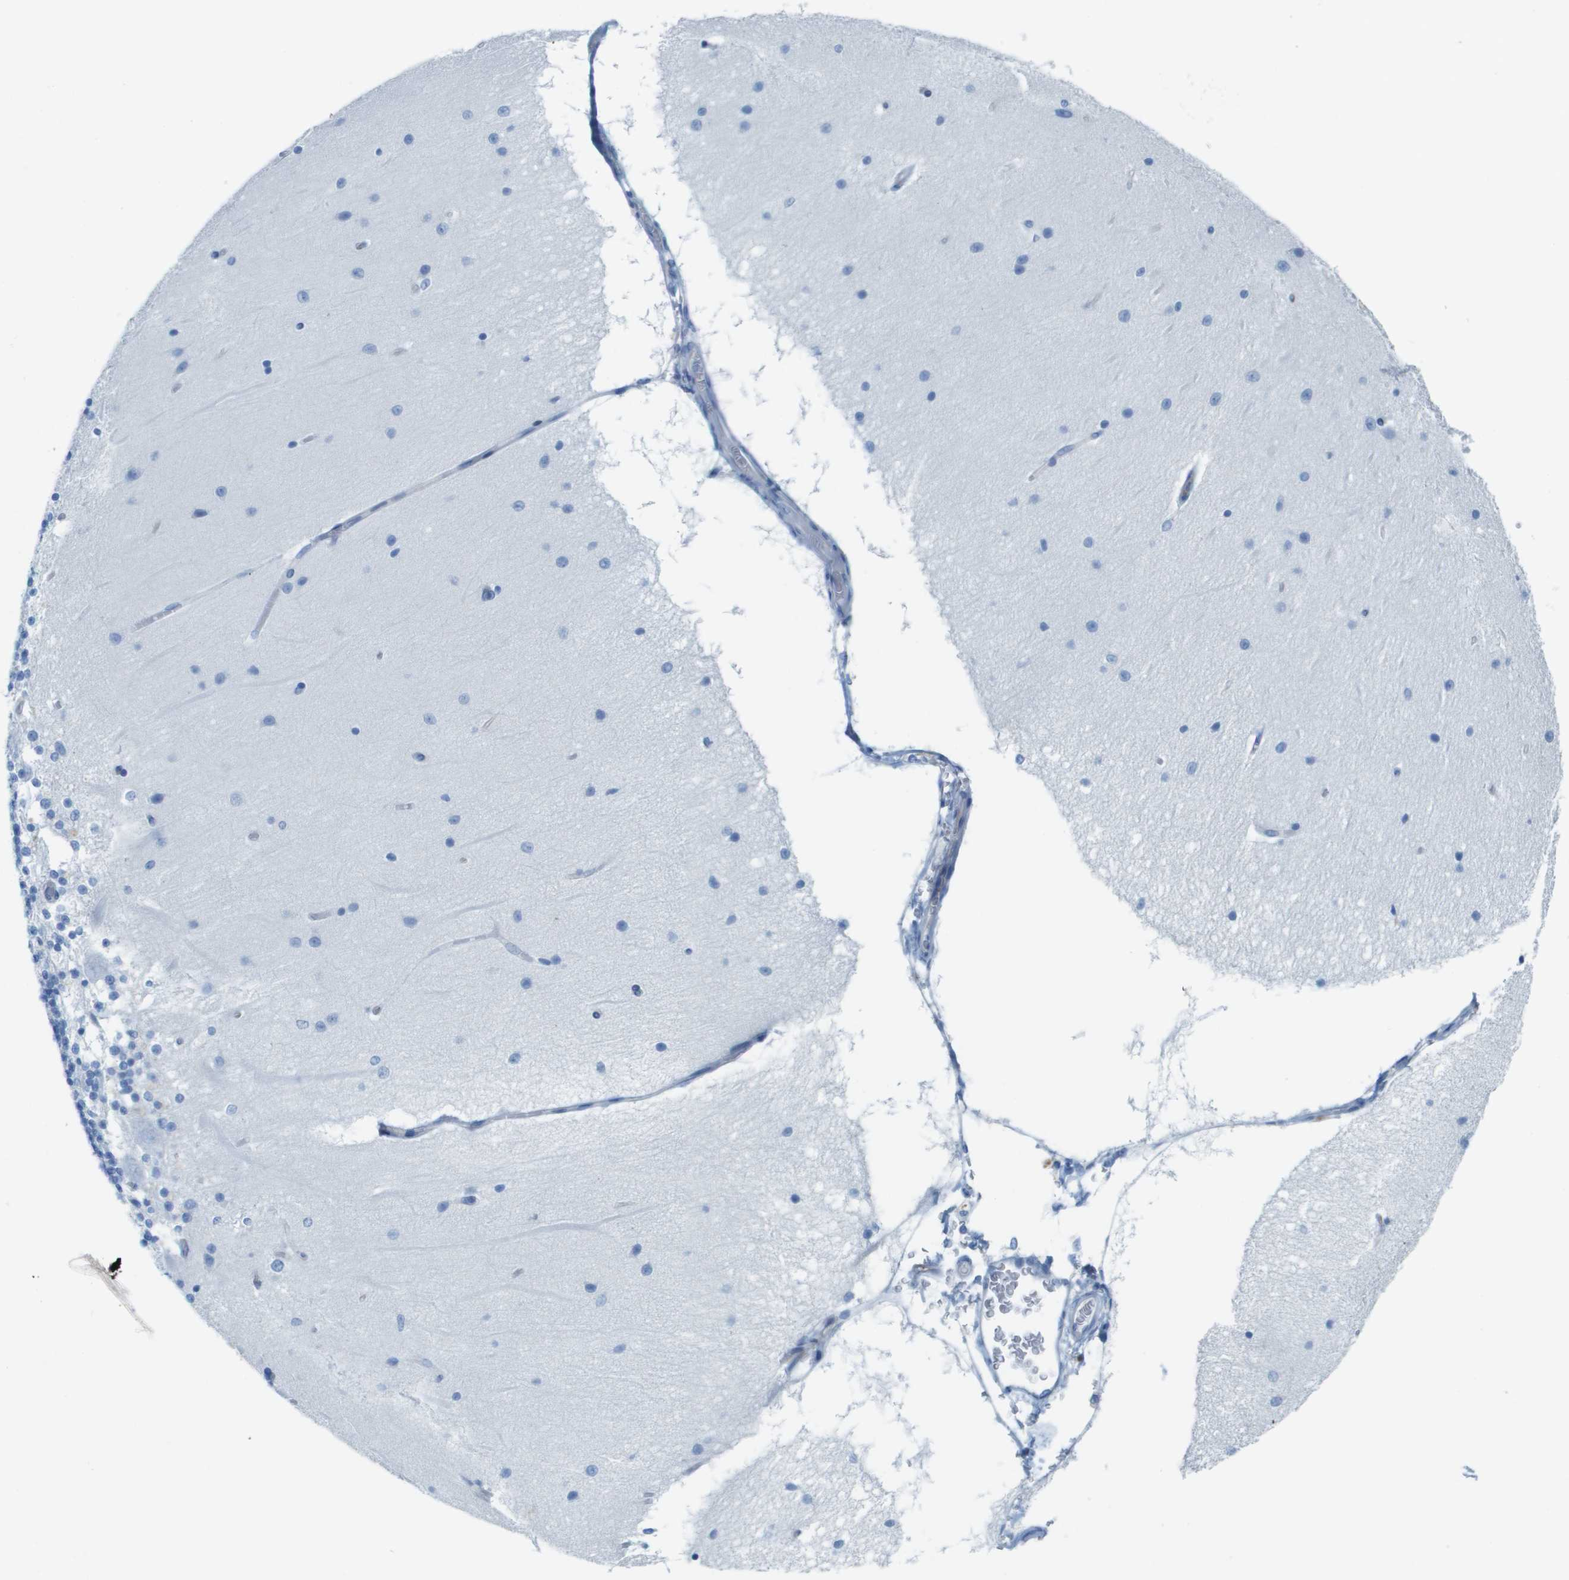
{"staining": {"intensity": "negative", "quantity": "none", "location": "none"}, "tissue": "cerebellum", "cell_type": "Cells in granular layer", "image_type": "normal", "snomed": [{"axis": "morphology", "description": "Normal tissue, NOS"}, {"axis": "topography", "description": "Cerebellum"}], "caption": "Cells in granular layer show no significant protein staining in benign cerebellum. (DAB immunohistochemistry (IHC) with hematoxylin counter stain).", "gene": "CD46", "patient": {"sex": "female", "age": 54}}